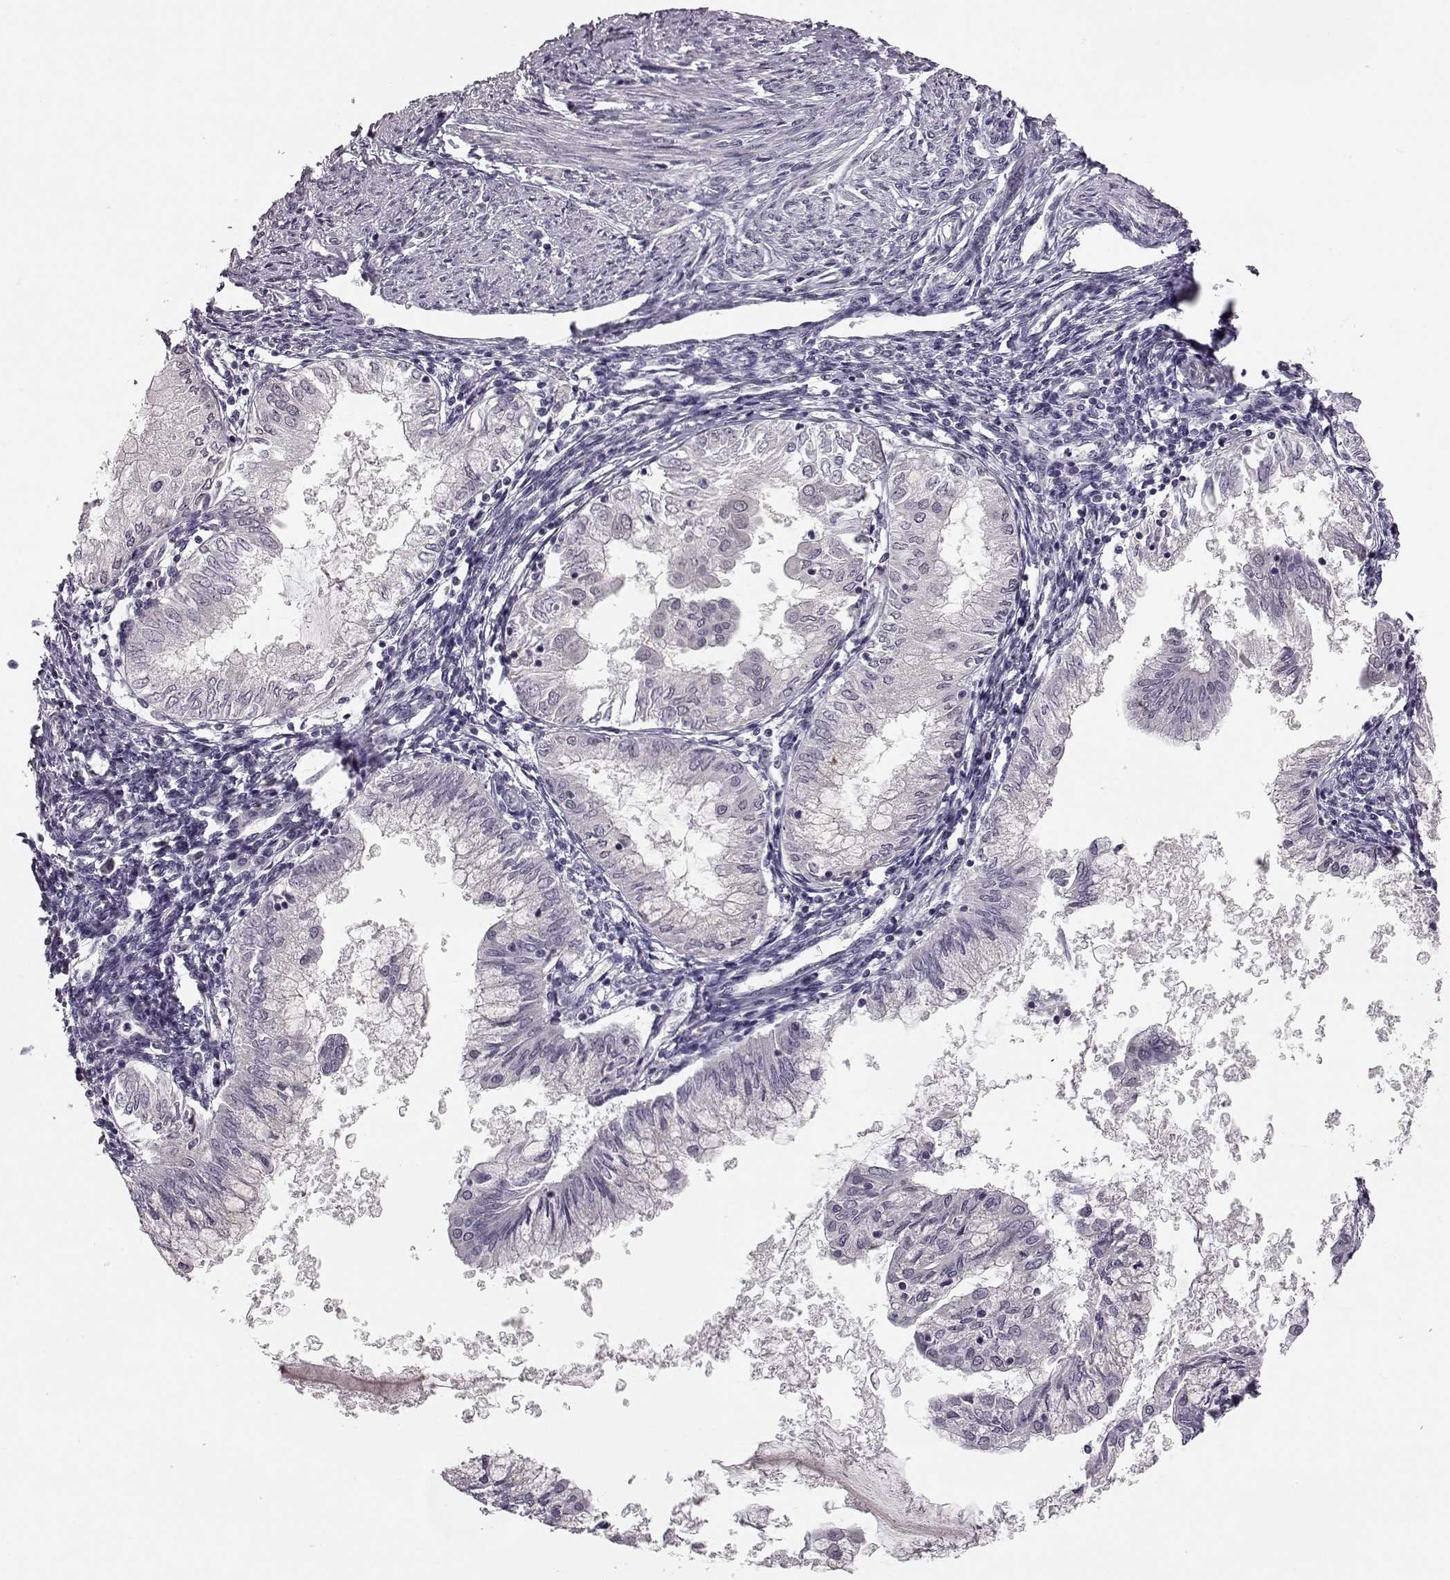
{"staining": {"intensity": "negative", "quantity": "none", "location": "none"}, "tissue": "endometrial cancer", "cell_type": "Tumor cells", "image_type": "cancer", "snomed": [{"axis": "morphology", "description": "Adenocarcinoma, NOS"}, {"axis": "topography", "description": "Endometrium"}], "caption": "This is a micrograph of immunohistochemistry staining of adenocarcinoma (endometrial), which shows no positivity in tumor cells.", "gene": "C10orf62", "patient": {"sex": "female", "age": 68}}